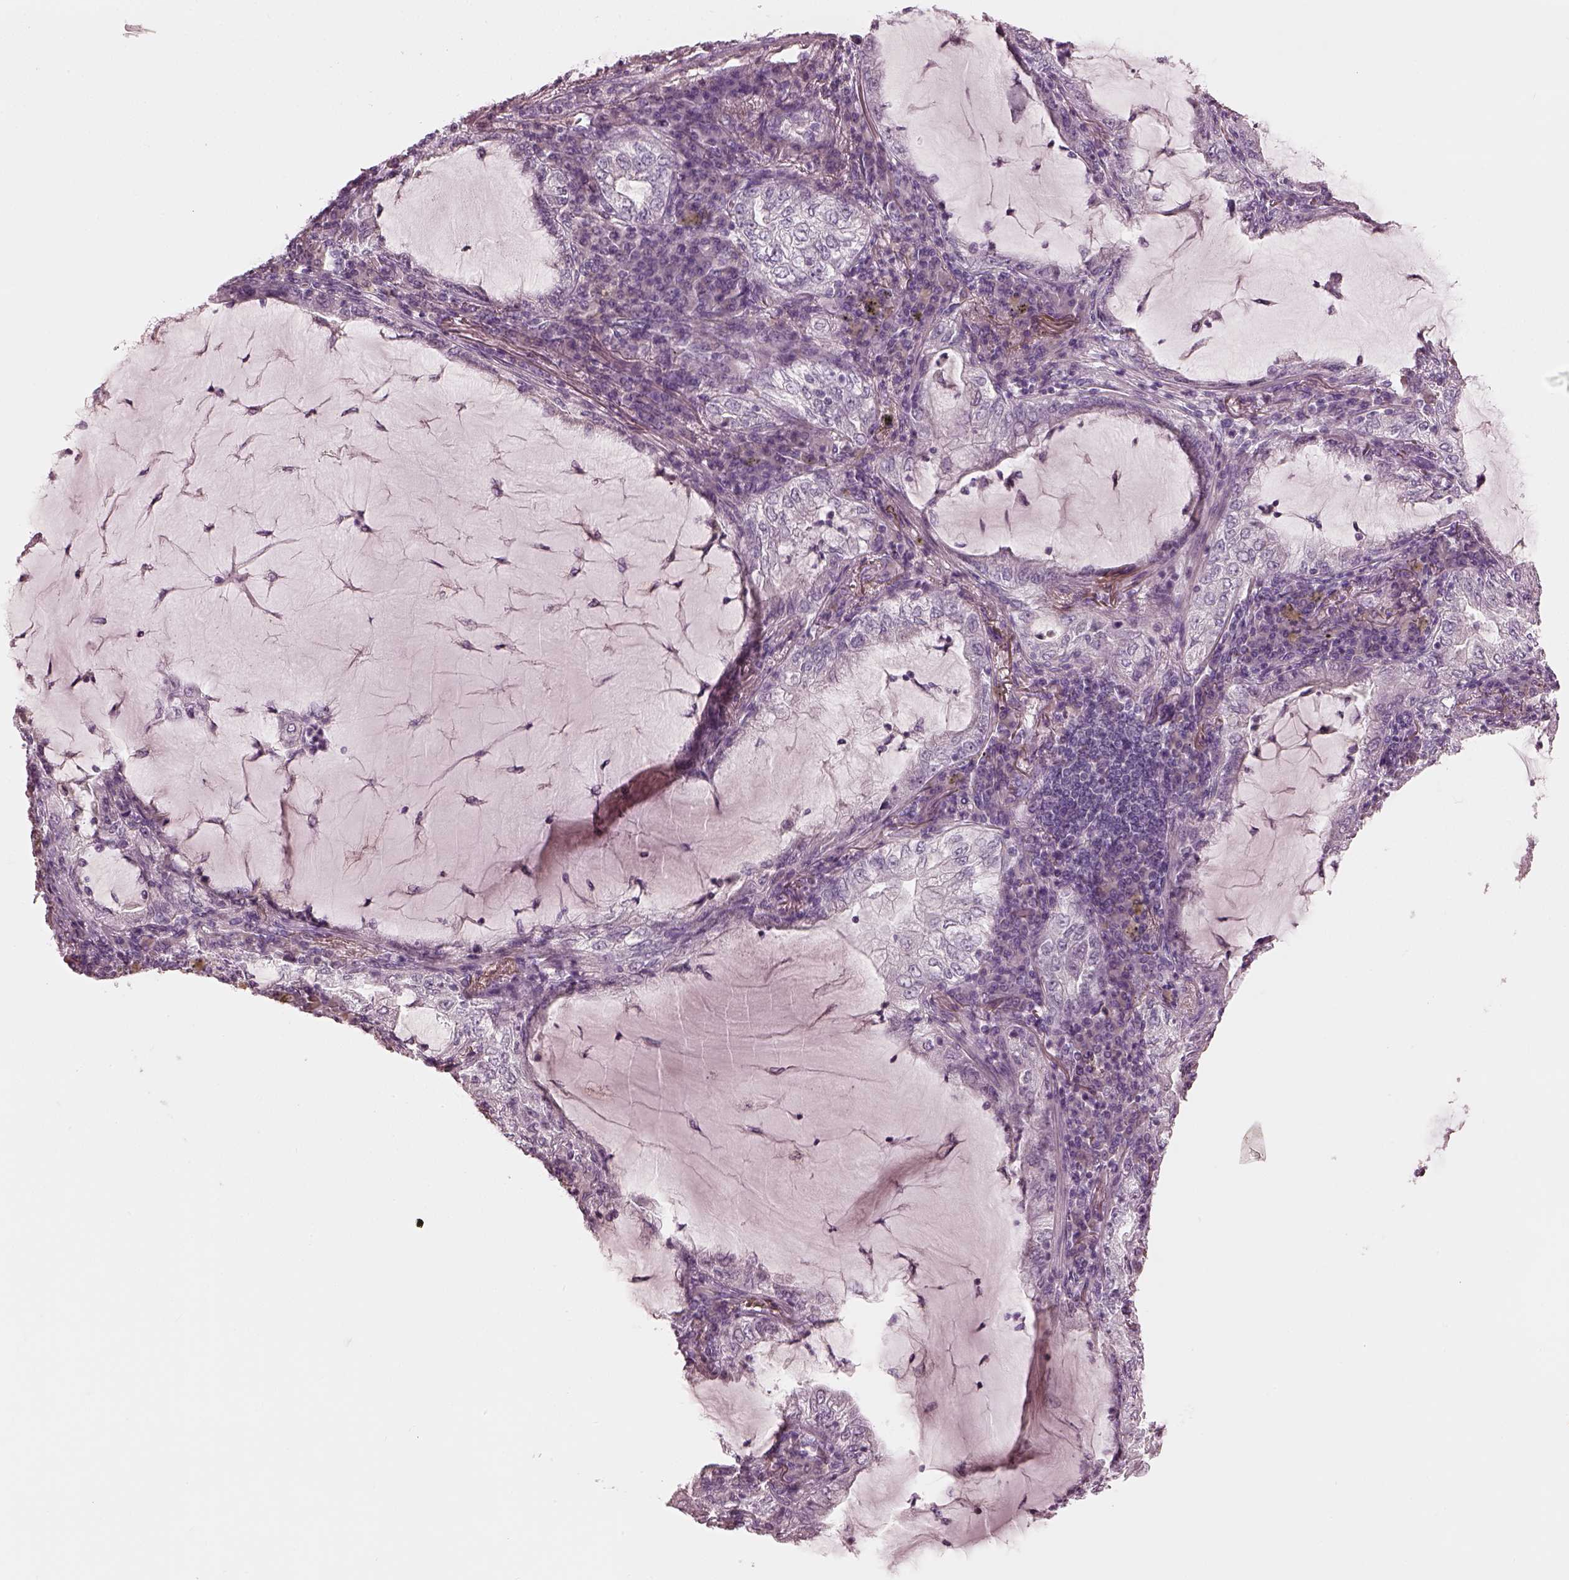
{"staining": {"intensity": "negative", "quantity": "none", "location": "none"}, "tissue": "lung cancer", "cell_type": "Tumor cells", "image_type": "cancer", "snomed": [{"axis": "morphology", "description": "Adenocarcinoma, NOS"}, {"axis": "topography", "description": "Lung"}], "caption": "Tumor cells are negative for protein expression in human adenocarcinoma (lung).", "gene": "MIA", "patient": {"sex": "female", "age": 73}}